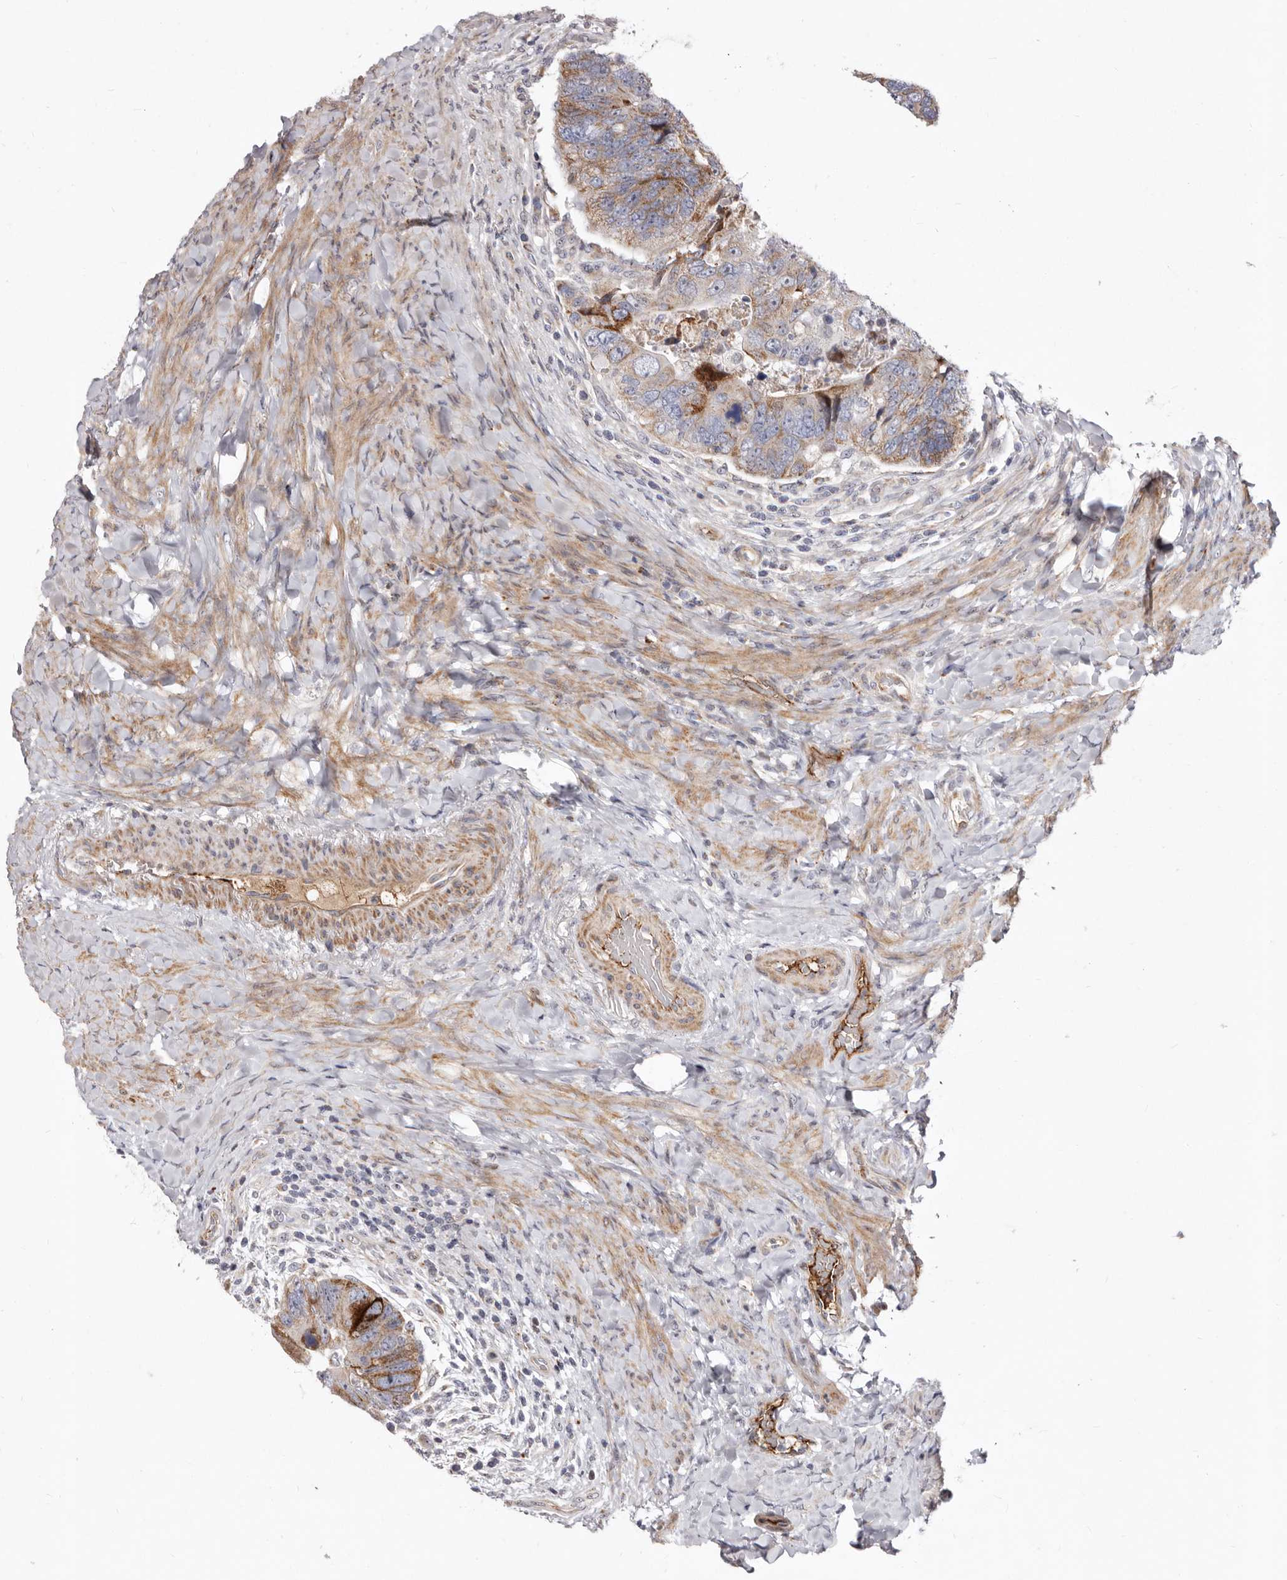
{"staining": {"intensity": "moderate", "quantity": ">75%", "location": "cytoplasmic/membranous"}, "tissue": "colorectal cancer", "cell_type": "Tumor cells", "image_type": "cancer", "snomed": [{"axis": "morphology", "description": "Adenocarcinoma, NOS"}, {"axis": "topography", "description": "Rectum"}], "caption": "High-magnification brightfield microscopy of colorectal cancer stained with DAB (3,3'-diaminobenzidine) (brown) and counterstained with hematoxylin (blue). tumor cells exhibit moderate cytoplasmic/membranous expression is identified in approximately>75% of cells.", "gene": "NUBPL", "patient": {"sex": "male", "age": 59}}